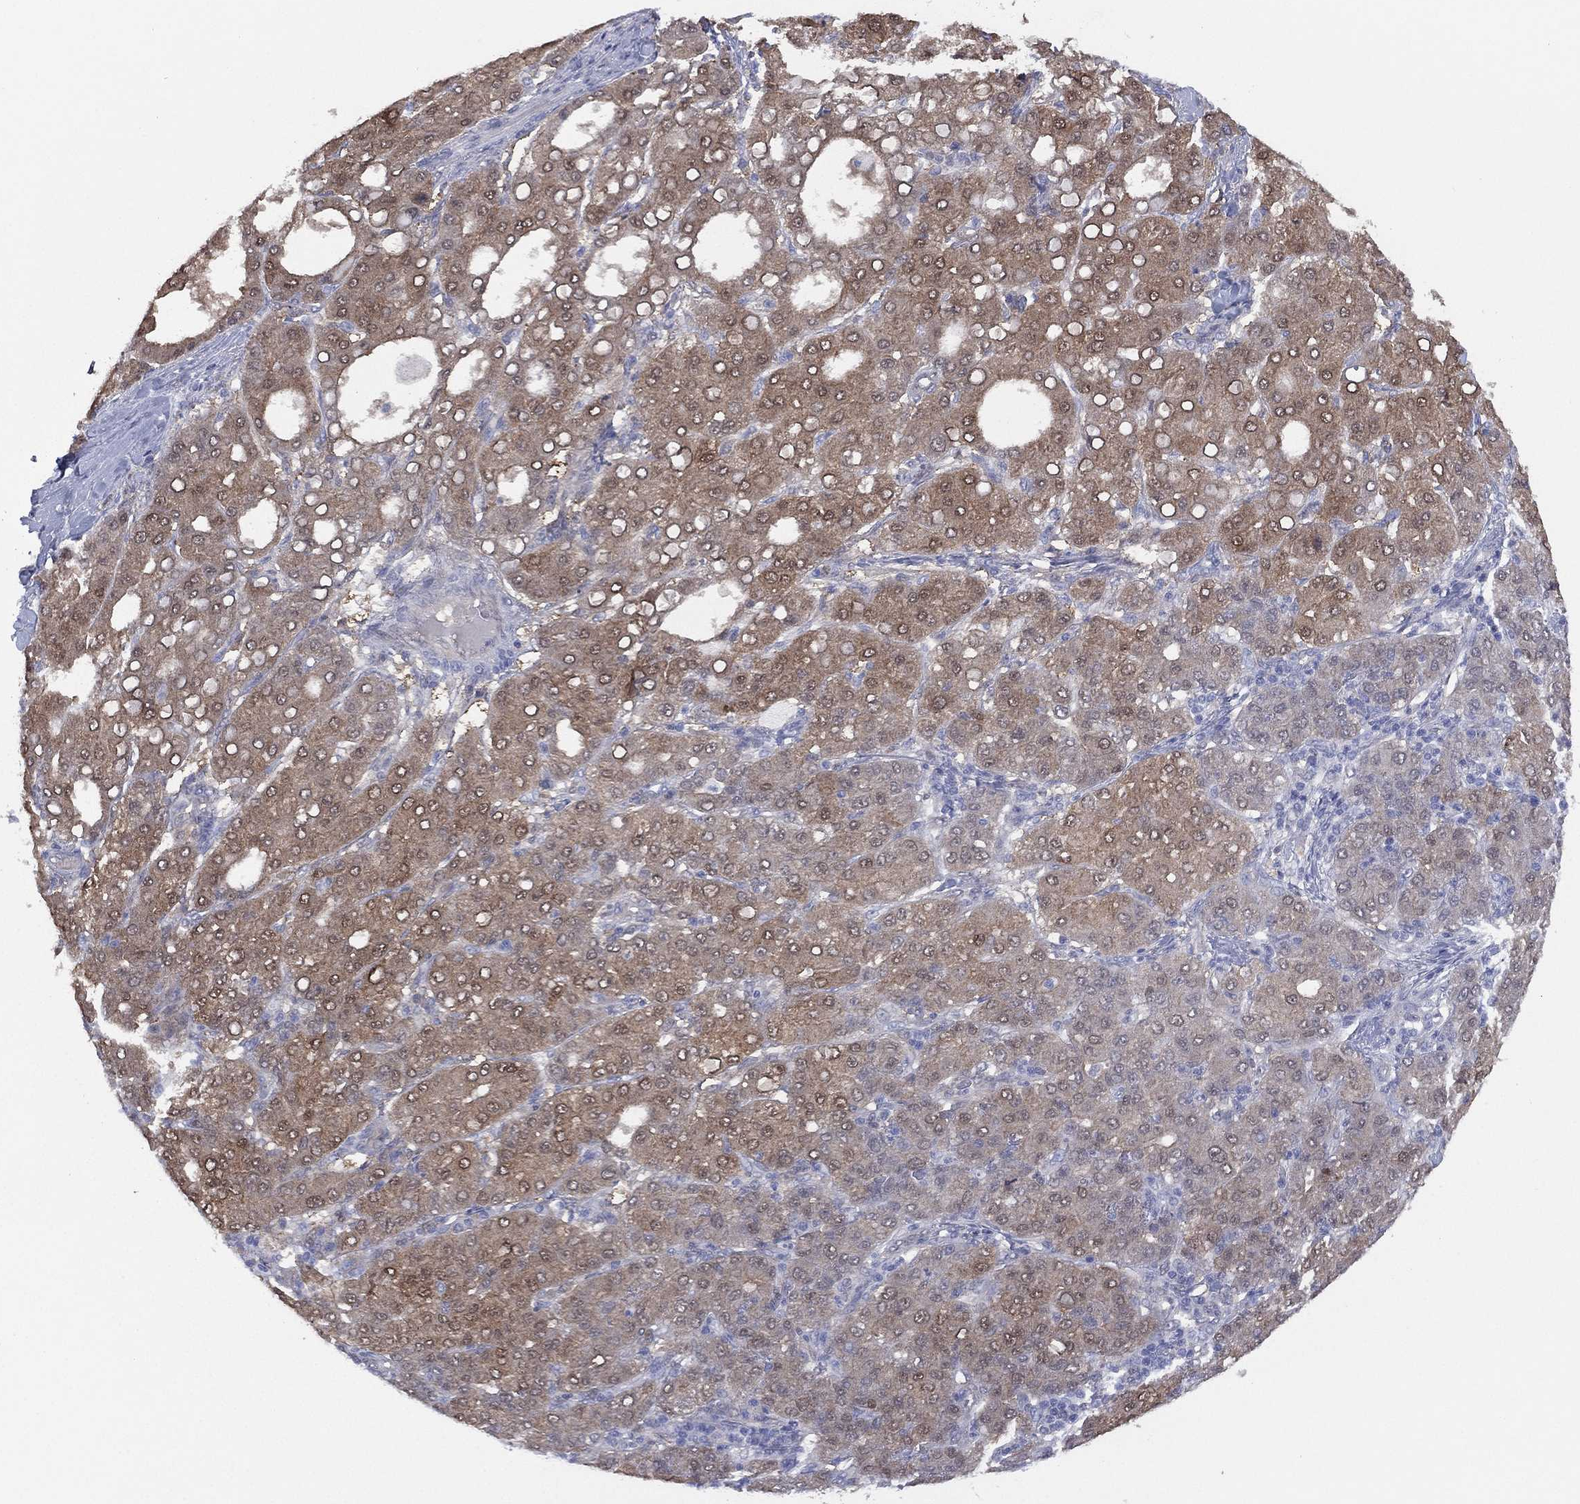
{"staining": {"intensity": "weak", "quantity": "<25%", "location": "nuclear"}, "tissue": "liver cancer", "cell_type": "Tumor cells", "image_type": "cancer", "snomed": [{"axis": "morphology", "description": "Carcinoma, Hepatocellular, NOS"}, {"axis": "topography", "description": "Liver"}], "caption": "This is an immunohistochemistry (IHC) image of human liver hepatocellular carcinoma. There is no expression in tumor cells.", "gene": "DDAH1", "patient": {"sex": "male", "age": 65}}